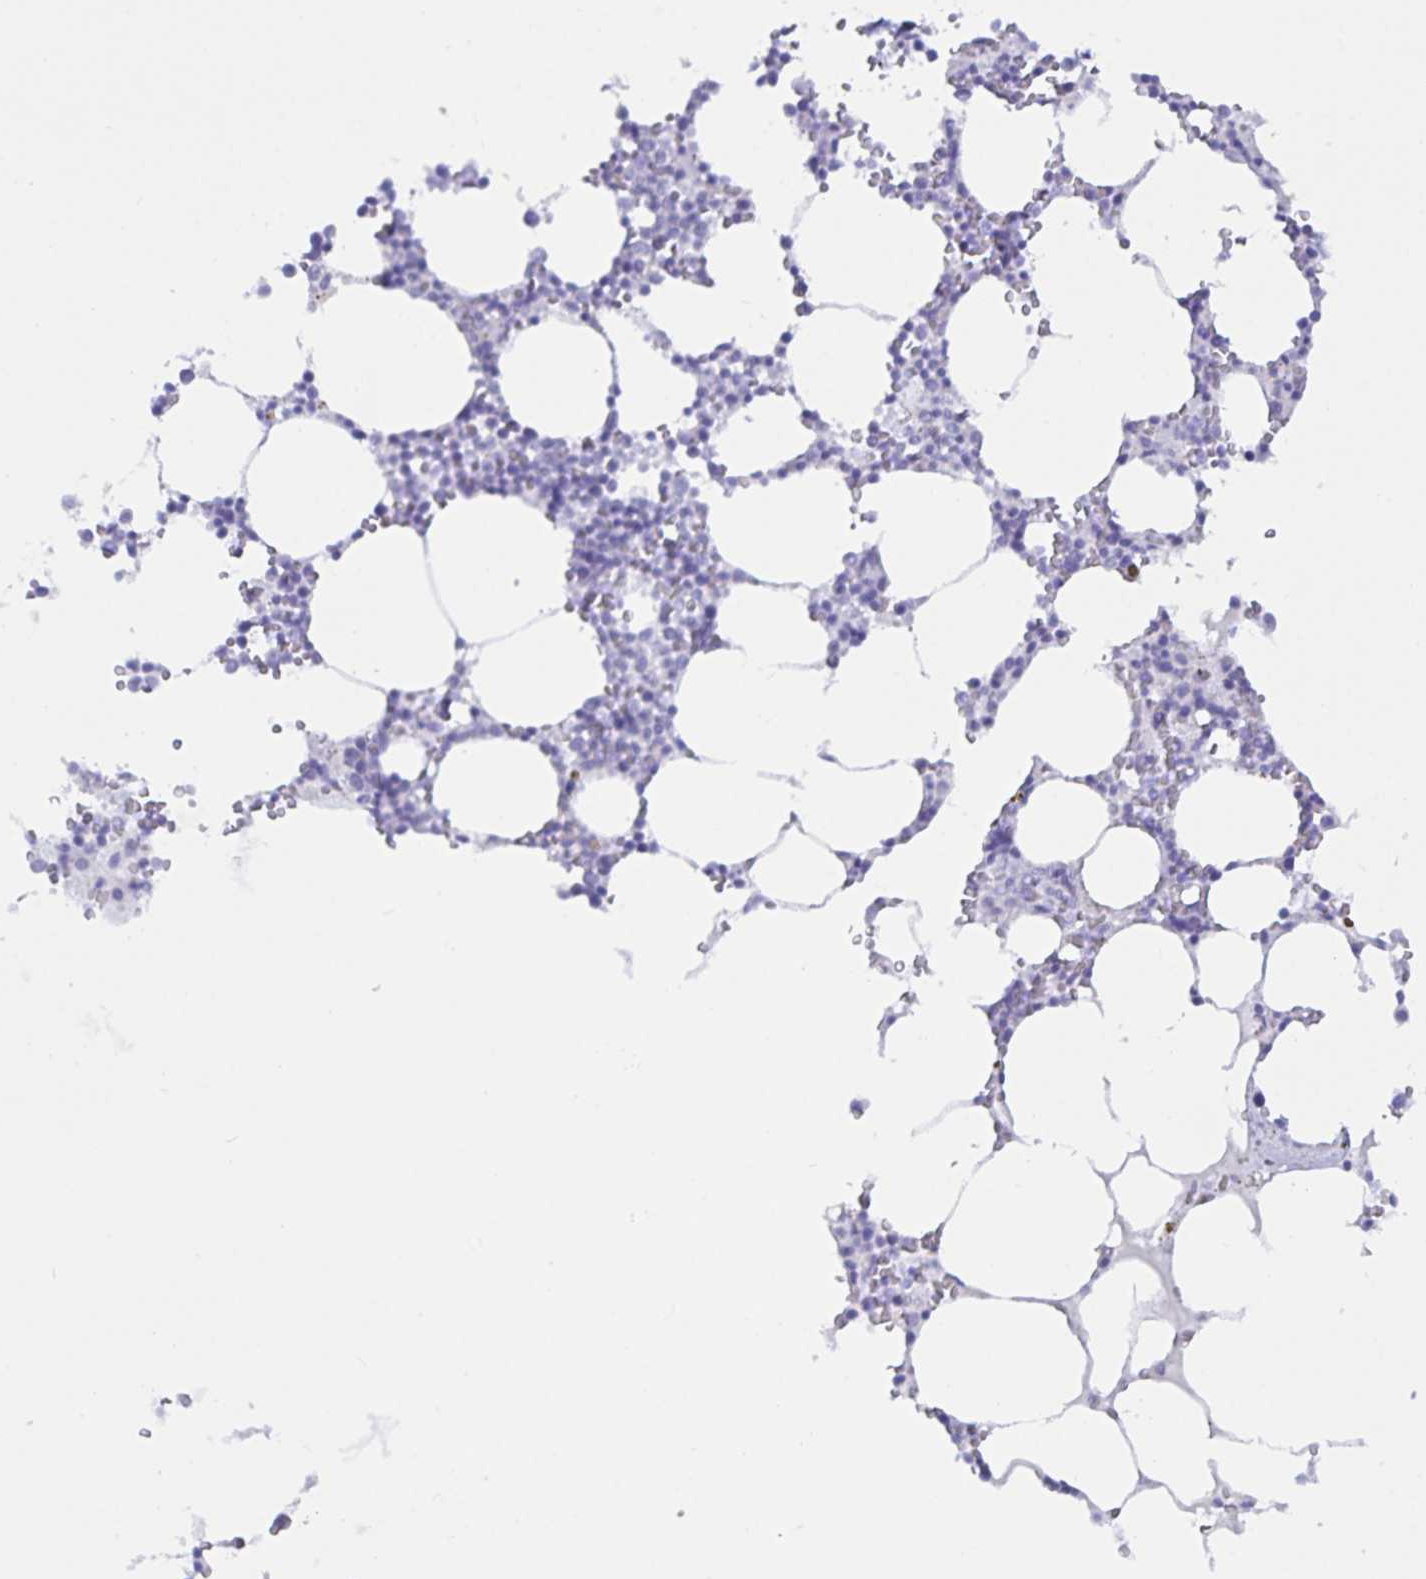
{"staining": {"intensity": "negative", "quantity": "none", "location": "none"}, "tissue": "bone marrow", "cell_type": "Hematopoietic cells", "image_type": "normal", "snomed": [{"axis": "morphology", "description": "Normal tissue, NOS"}, {"axis": "topography", "description": "Bone marrow"}], "caption": "IHC photomicrograph of unremarkable human bone marrow stained for a protein (brown), which displays no staining in hematopoietic cells. Brightfield microscopy of immunohistochemistry stained with DAB (3,3'-diaminobenzidine) (brown) and hematoxylin (blue), captured at high magnification.", "gene": "MON2", "patient": {"sex": "male", "age": 54}}